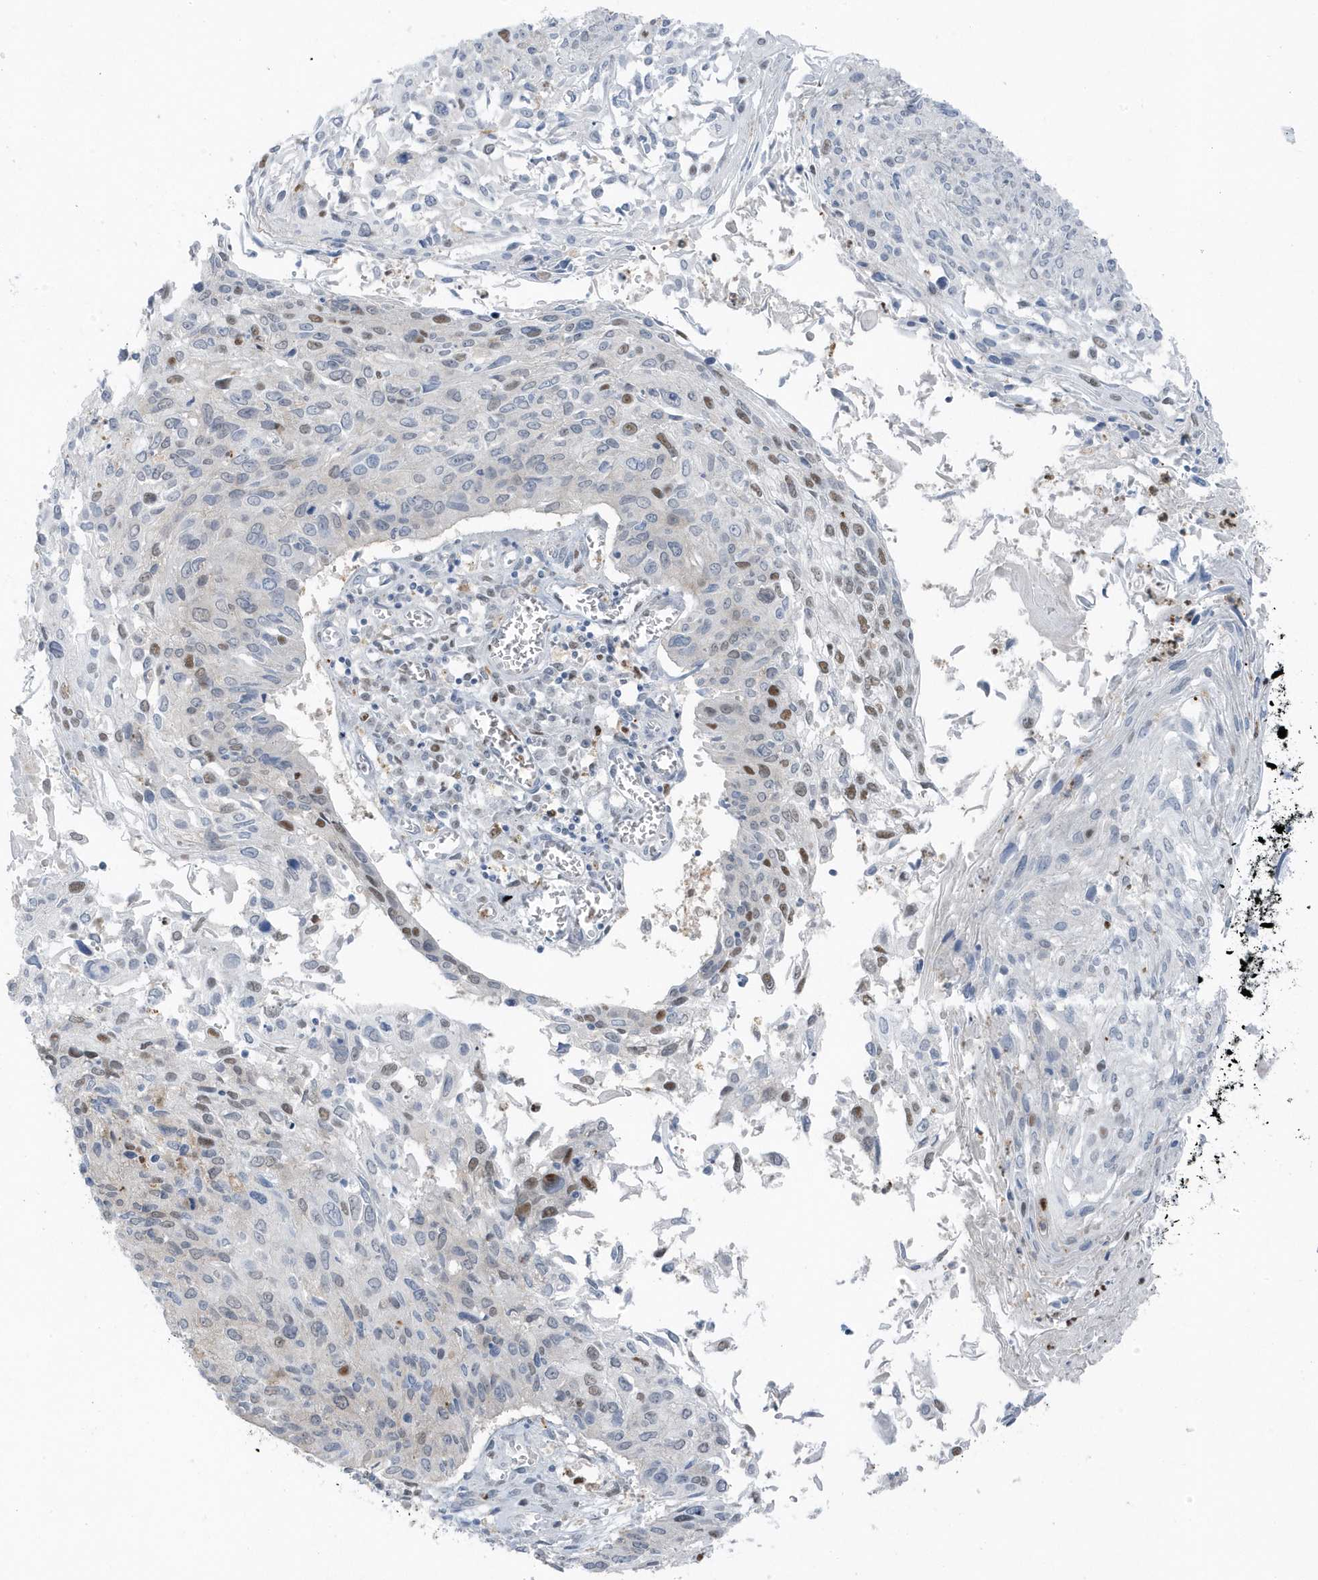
{"staining": {"intensity": "moderate", "quantity": "<25%", "location": "nuclear"}, "tissue": "cervical cancer", "cell_type": "Tumor cells", "image_type": "cancer", "snomed": [{"axis": "morphology", "description": "Squamous cell carcinoma, NOS"}, {"axis": "topography", "description": "Cervix"}], "caption": "A high-resolution image shows immunohistochemistry staining of cervical cancer (squamous cell carcinoma), which exhibits moderate nuclear positivity in approximately <25% of tumor cells.", "gene": "SMIM34", "patient": {"sex": "female", "age": 51}}